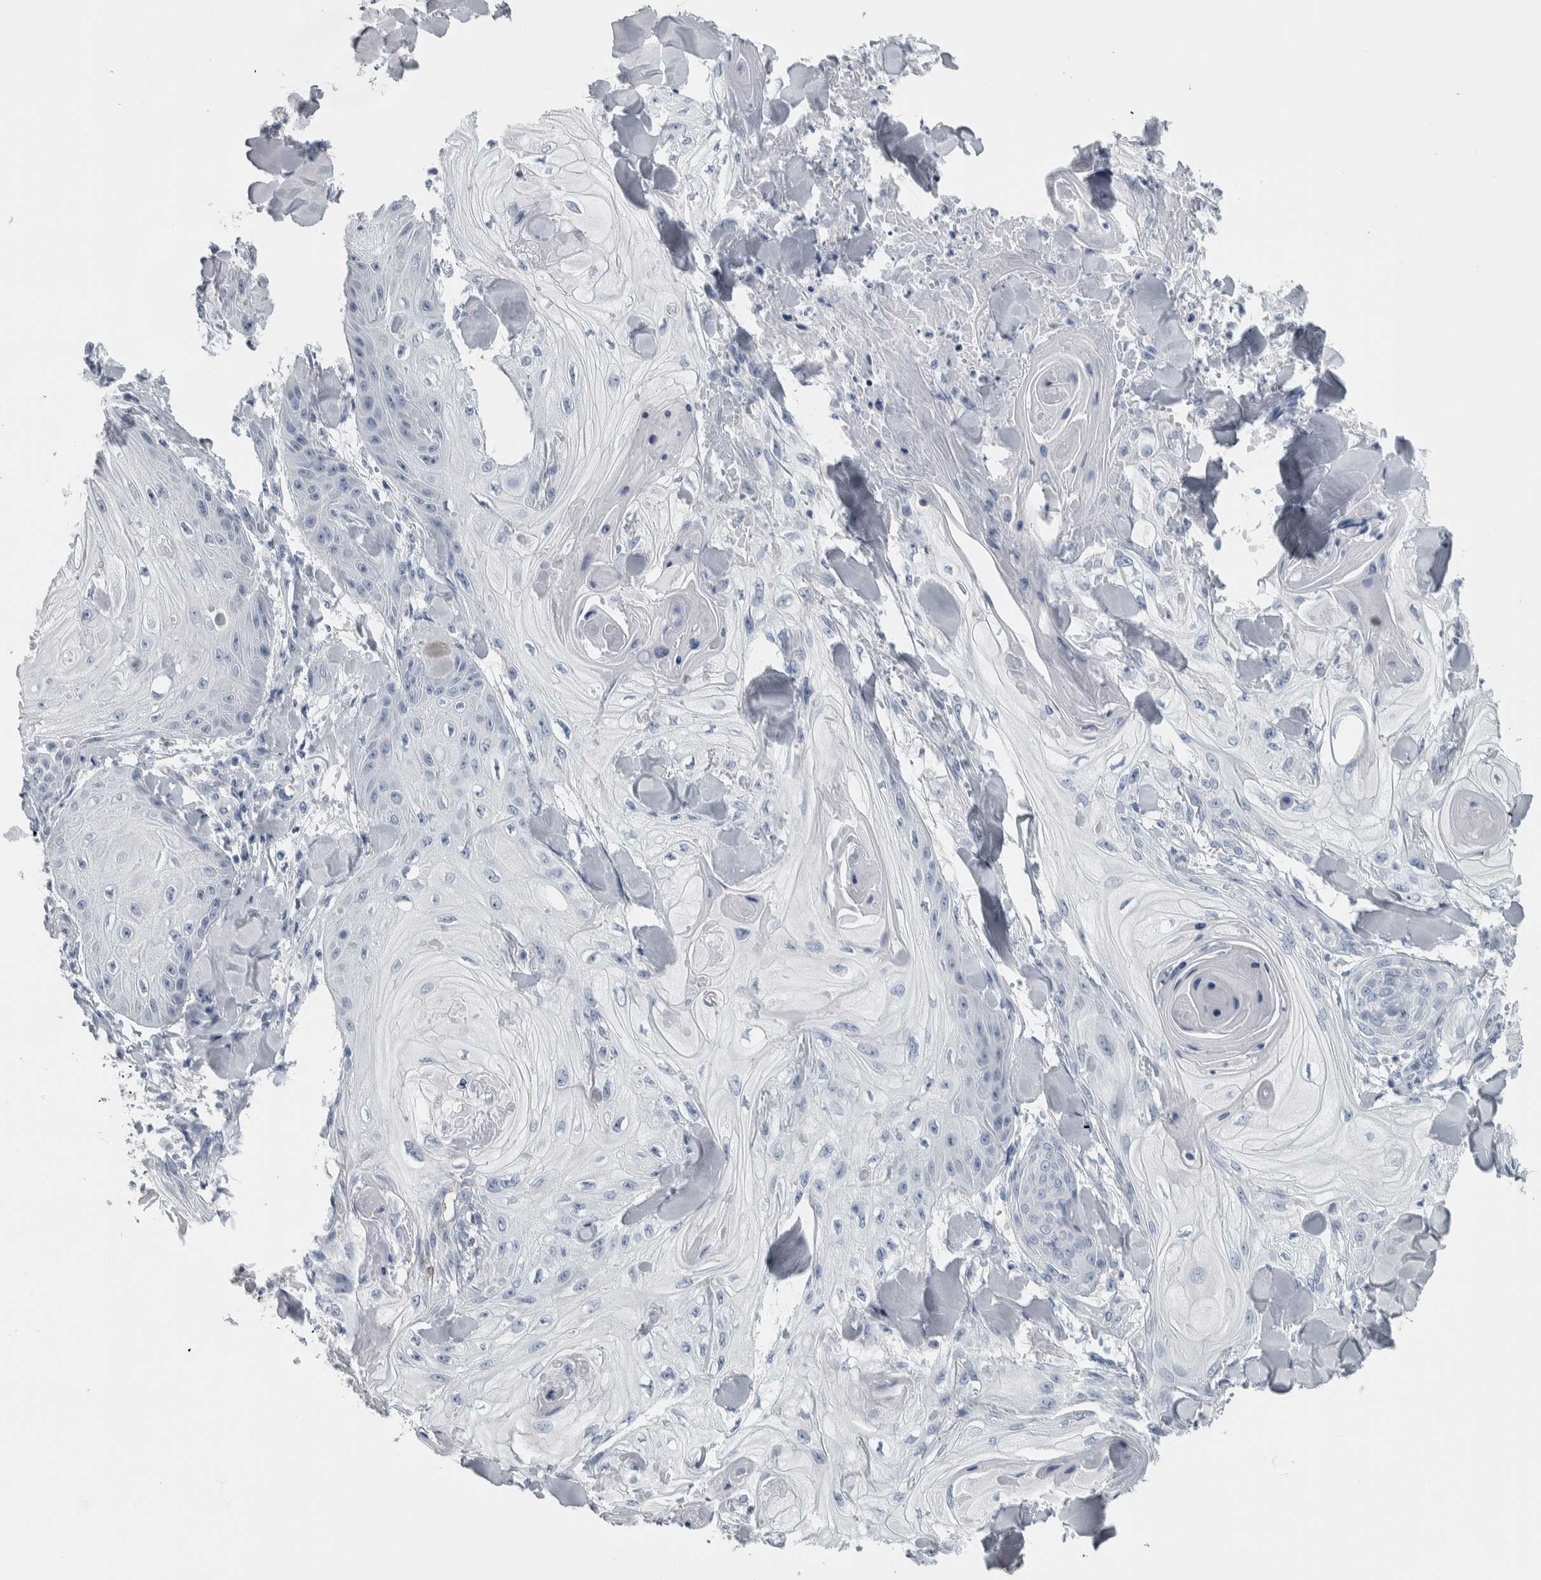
{"staining": {"intensity": "negative", "quantity": "none", "location": "none"}, "tissue": "skin cancer", "cell_type": "Tumor cells", "image_type": "cancer", "snomed": [{"axis": "morphology", "description": "Squamous cell carcinoma, NOS"}, {"axis": "topography", "description": "Skin"}], "caption": "Tumor cells show no significant protein positivity in squamous cell carcinoma (skin).", "gene": "CDH17", "patient": {"sex": "male", "age": 74}}